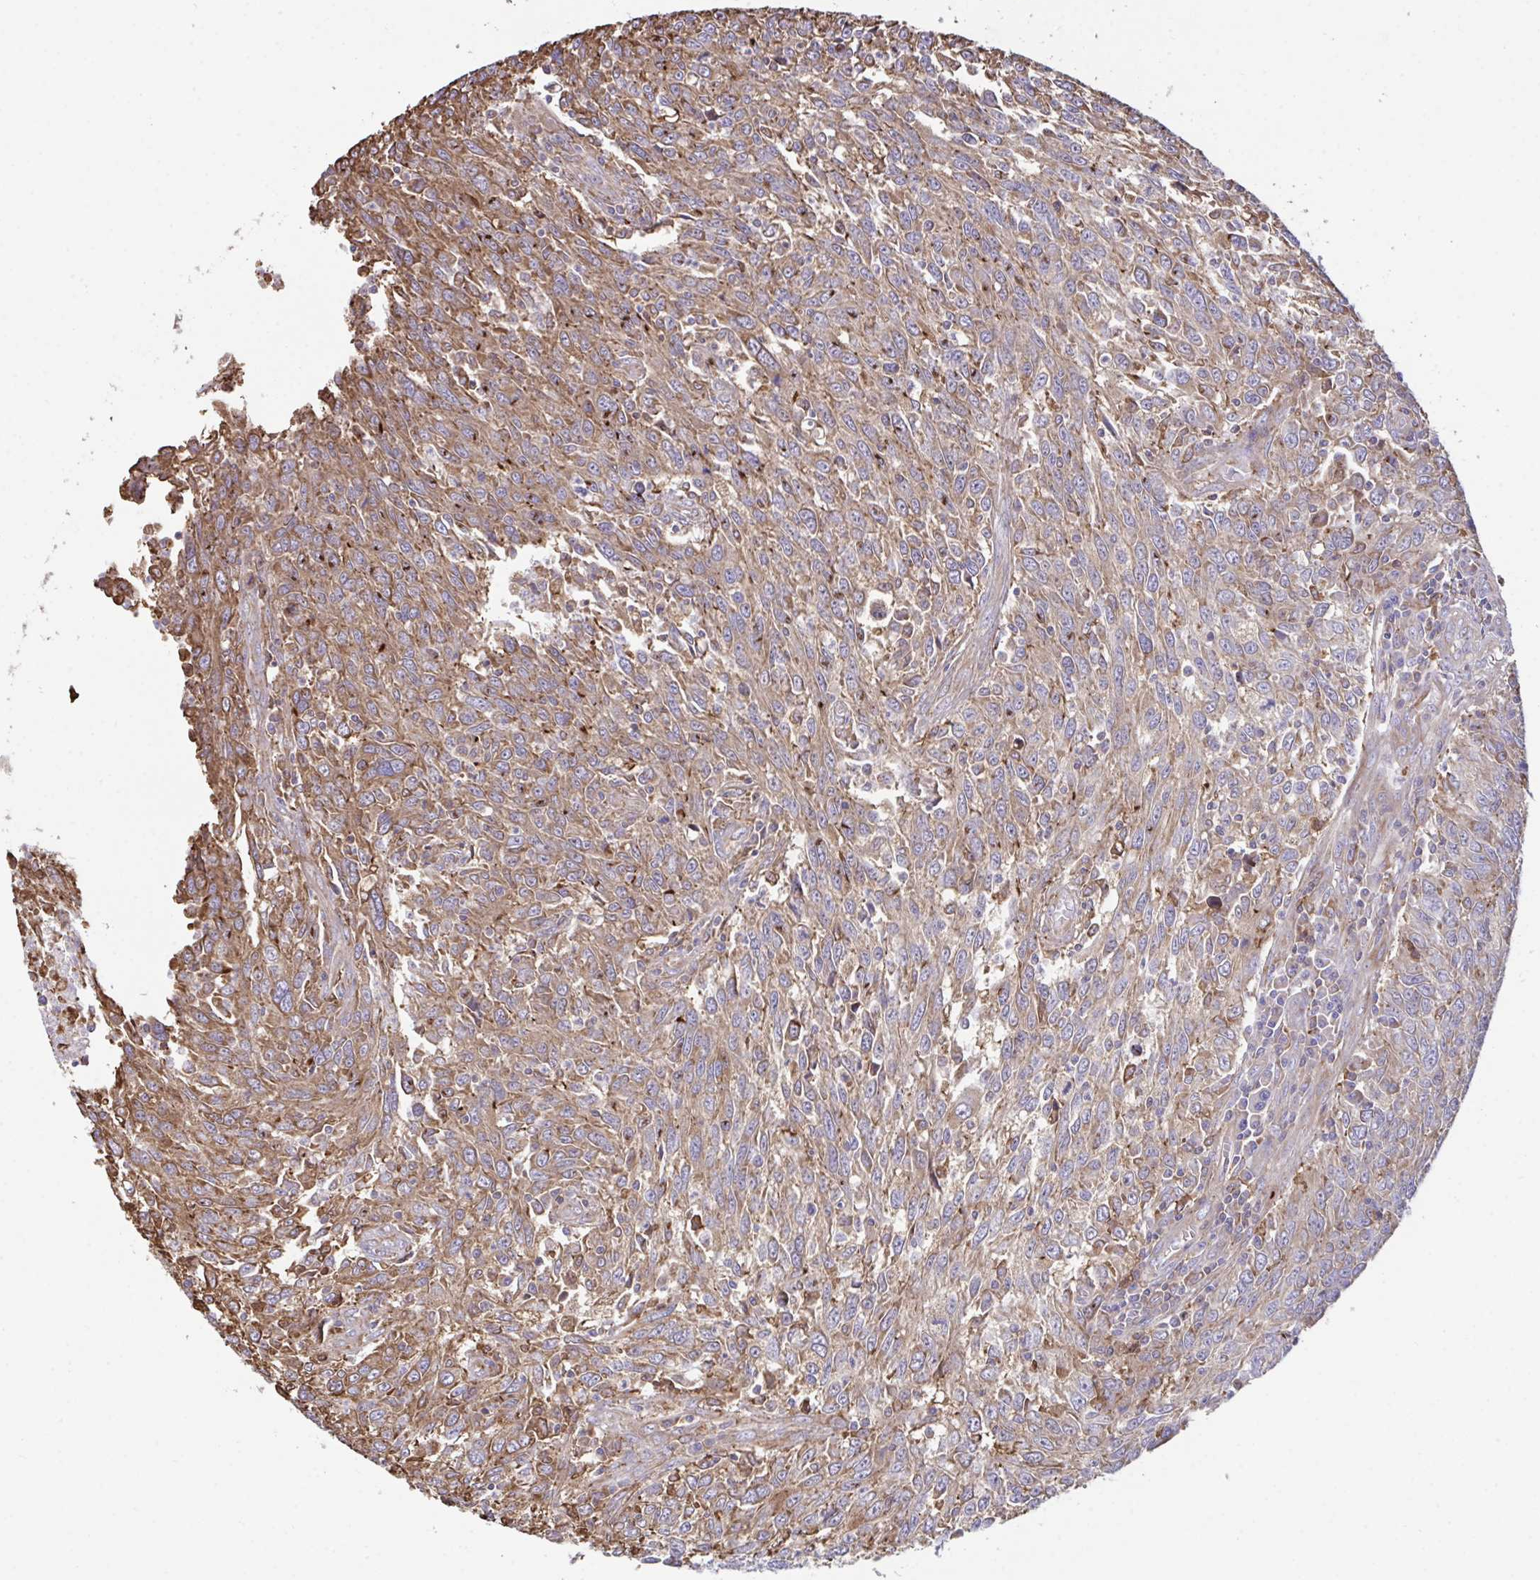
{"staining": {"intensity": "moderate", "quantity": ">75%", "location": "cytoplasmic/membranous"}, "tissue": "breast cancer", "cell_type": "Tumor cells", "image_type": "cancer", "snomed": [{"axis": "morphology", "description": "Duct carcinoma"}, {"axis": "topography", "description": "Breast"}], "caption": "A brown stain labels moderate cytoplasmic/membranous staining of a protein in human breast cancer (invasive ductal carcinoma) tumor cells.", "gene": "PPIH", "patient": {"sex": "female", "age": 50}}